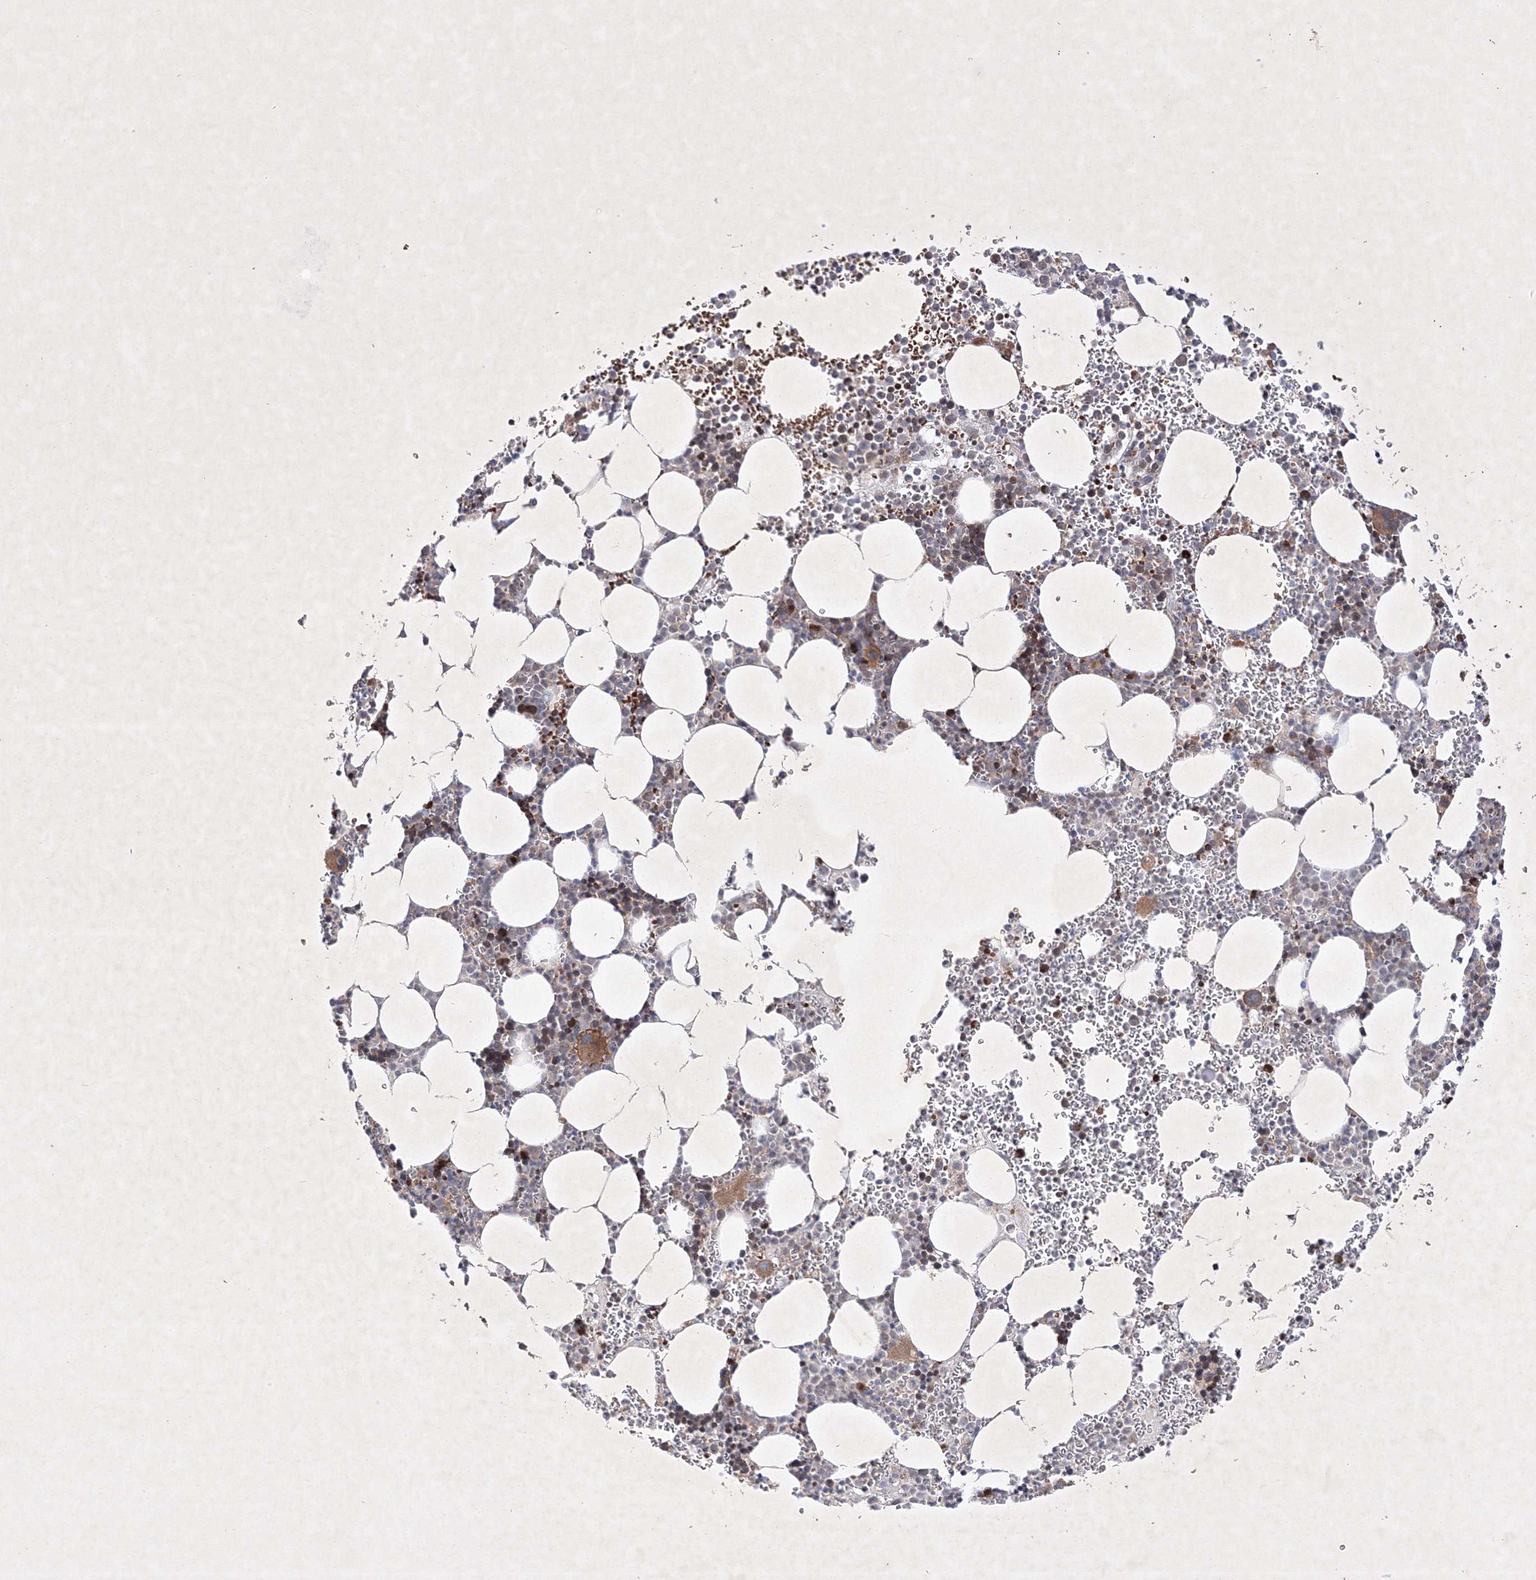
{"staining": {"intensity": "moderate", "quantity": "<25%", "location": "cytoplasmic/membranous"}, "tissue": "bone marrow", "cell_type": "Hematopoietic cells", "image_type": "normal", "snomed": [{"axis": "morphology", "description": "Normal tissue, NOS"}, {"axis": "topography", "description": "Bone marrow"}], "caption": "Immunohistochemical staining of benign bone marrow reveals <25% levels of moderate cytoplasmic/membranous protein positivity in approximately <25% of hematopoietic cells.", "gene": "OPA1", "patient": {"sex": "female", "age": 78}}